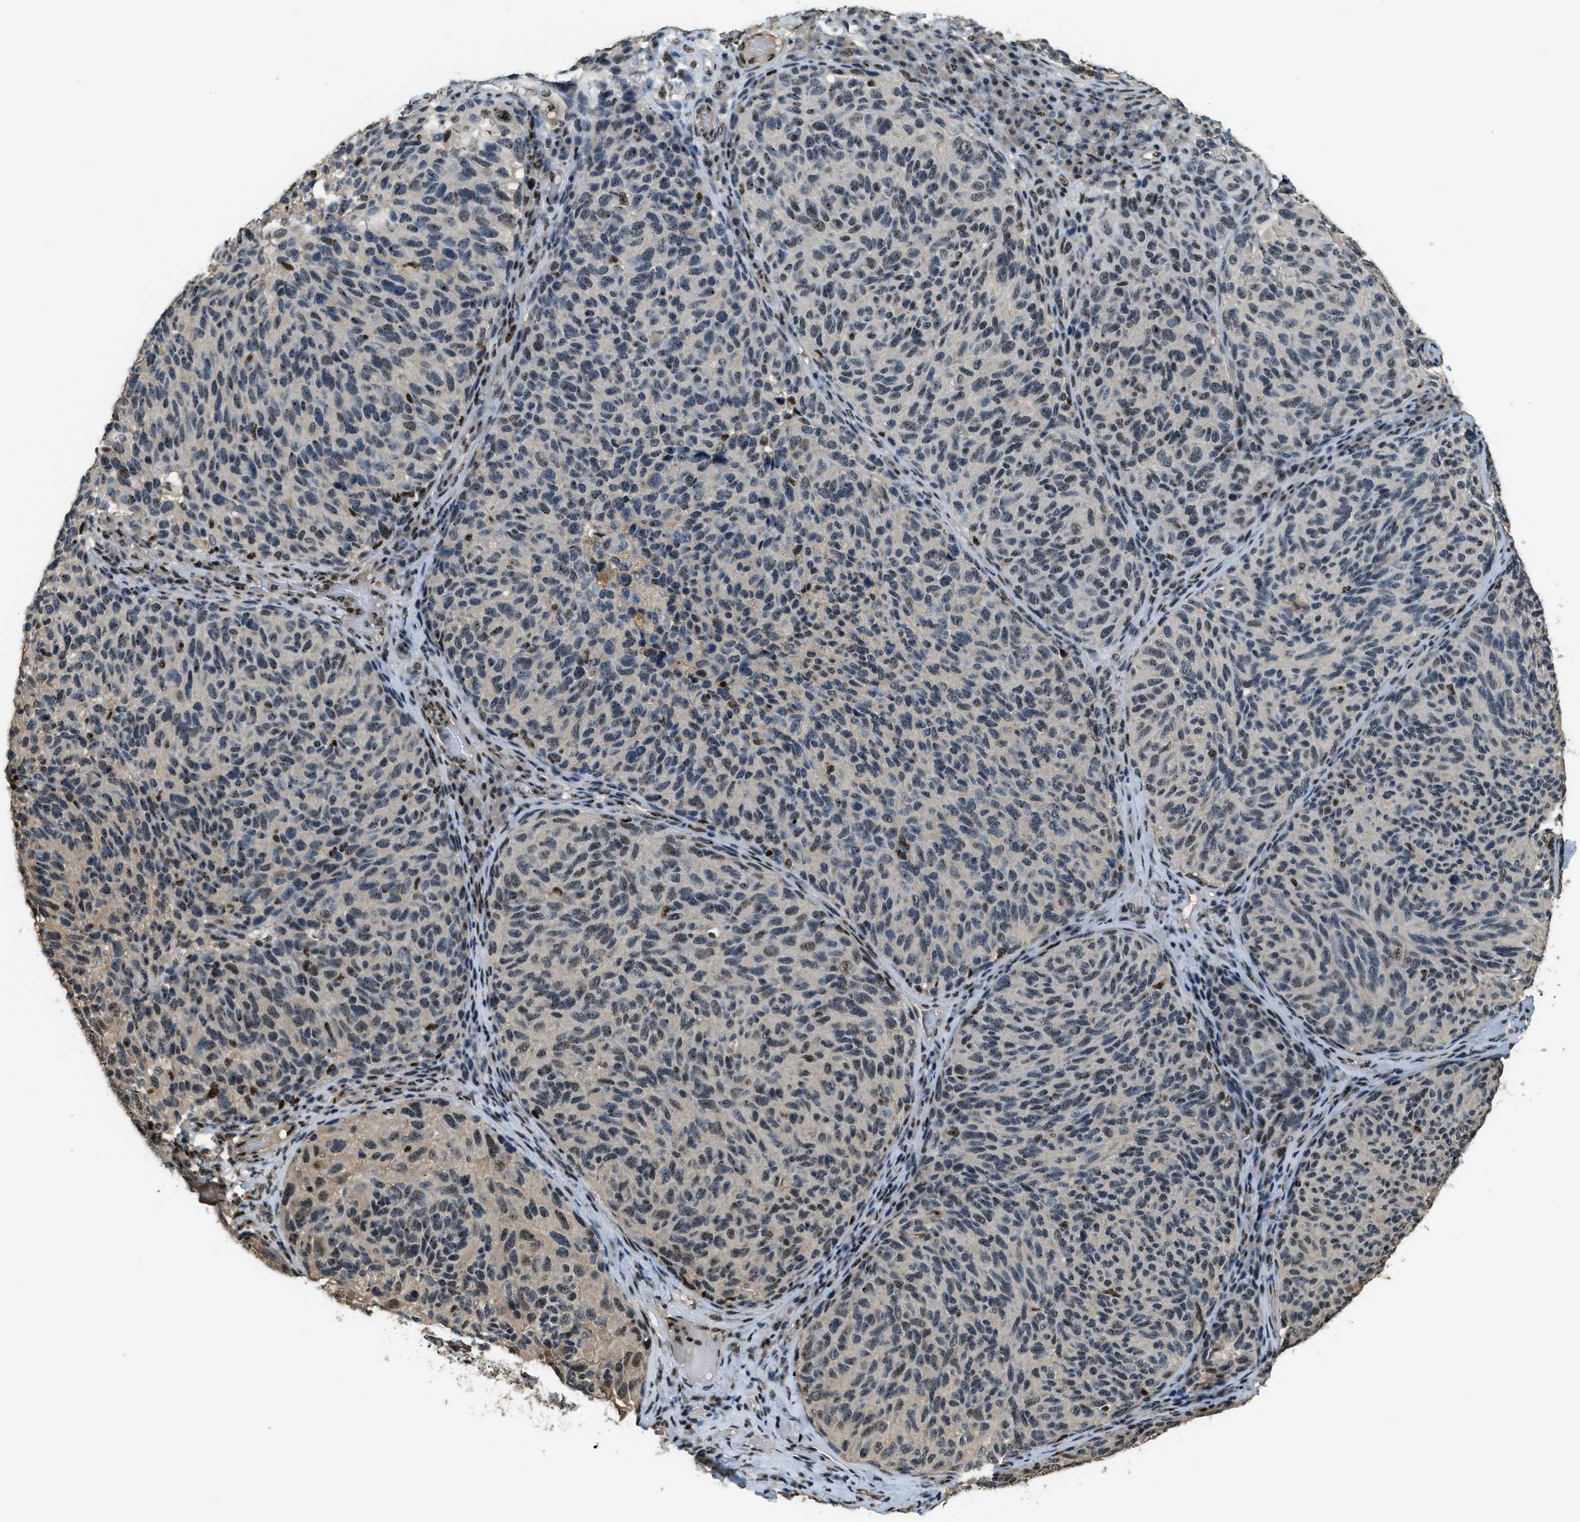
{"staining": {"intensity": "weak", "quantity": "25%-75%", "location": "nuclear"}, "tissue": "melanoma", "cell_type": "Tumor cells", "image_type": "cancer", "snomed": [{"axis": "morphology", "description": "Malignant melanoma, NOS"}, {"axis": "topography", "description": "Skin"}], "caption": "High-power microscopy captured an immunohistochemistry histopathology image of melanoma, revealing weak nuclear staining in approximately 25%-75% of tumor cells.", "gene": "SP100", "patient": {"sex": "female", "age": 73}}